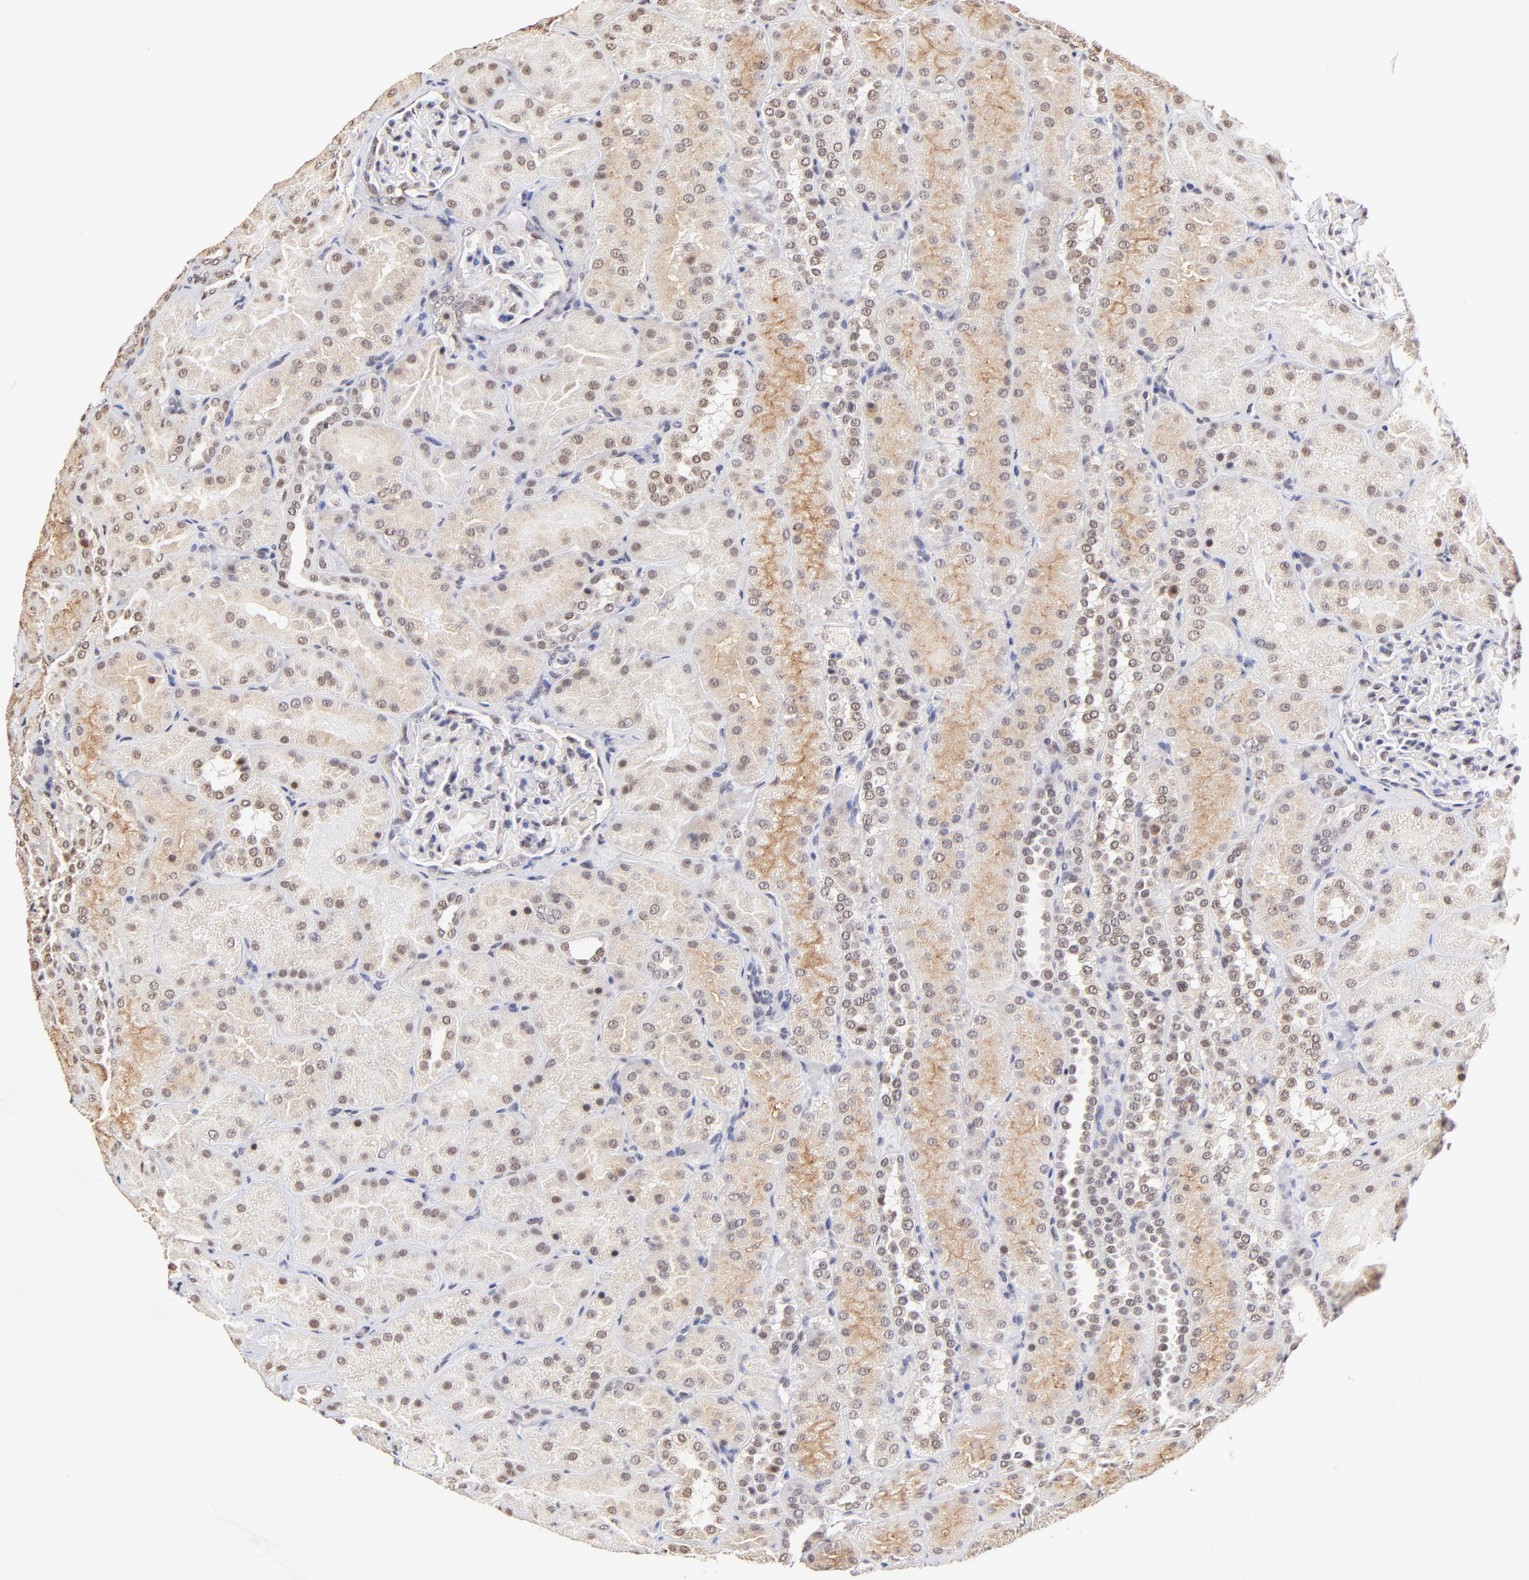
{"staining": {"intensity": "negative", "quantity": "none", "location": "none"}, "tissue": "kidney", "cell_type": "Cells in glomeruli", "image_type": "normal", "snomed": [{"axis": "morphology", "description": "Normal tissue, NOS"}, {"axis": "topography", "description": "Kidney"}], "caption": "Immunohistochemistry photomicrograph of benign kidney: kidney stained with DAB (3,3'-diaminobenzidine) shows no significant protein positivity in cells in glomeruli.", "gene": "ZNF670", "patient": {"sex": "male", "age": 28}}